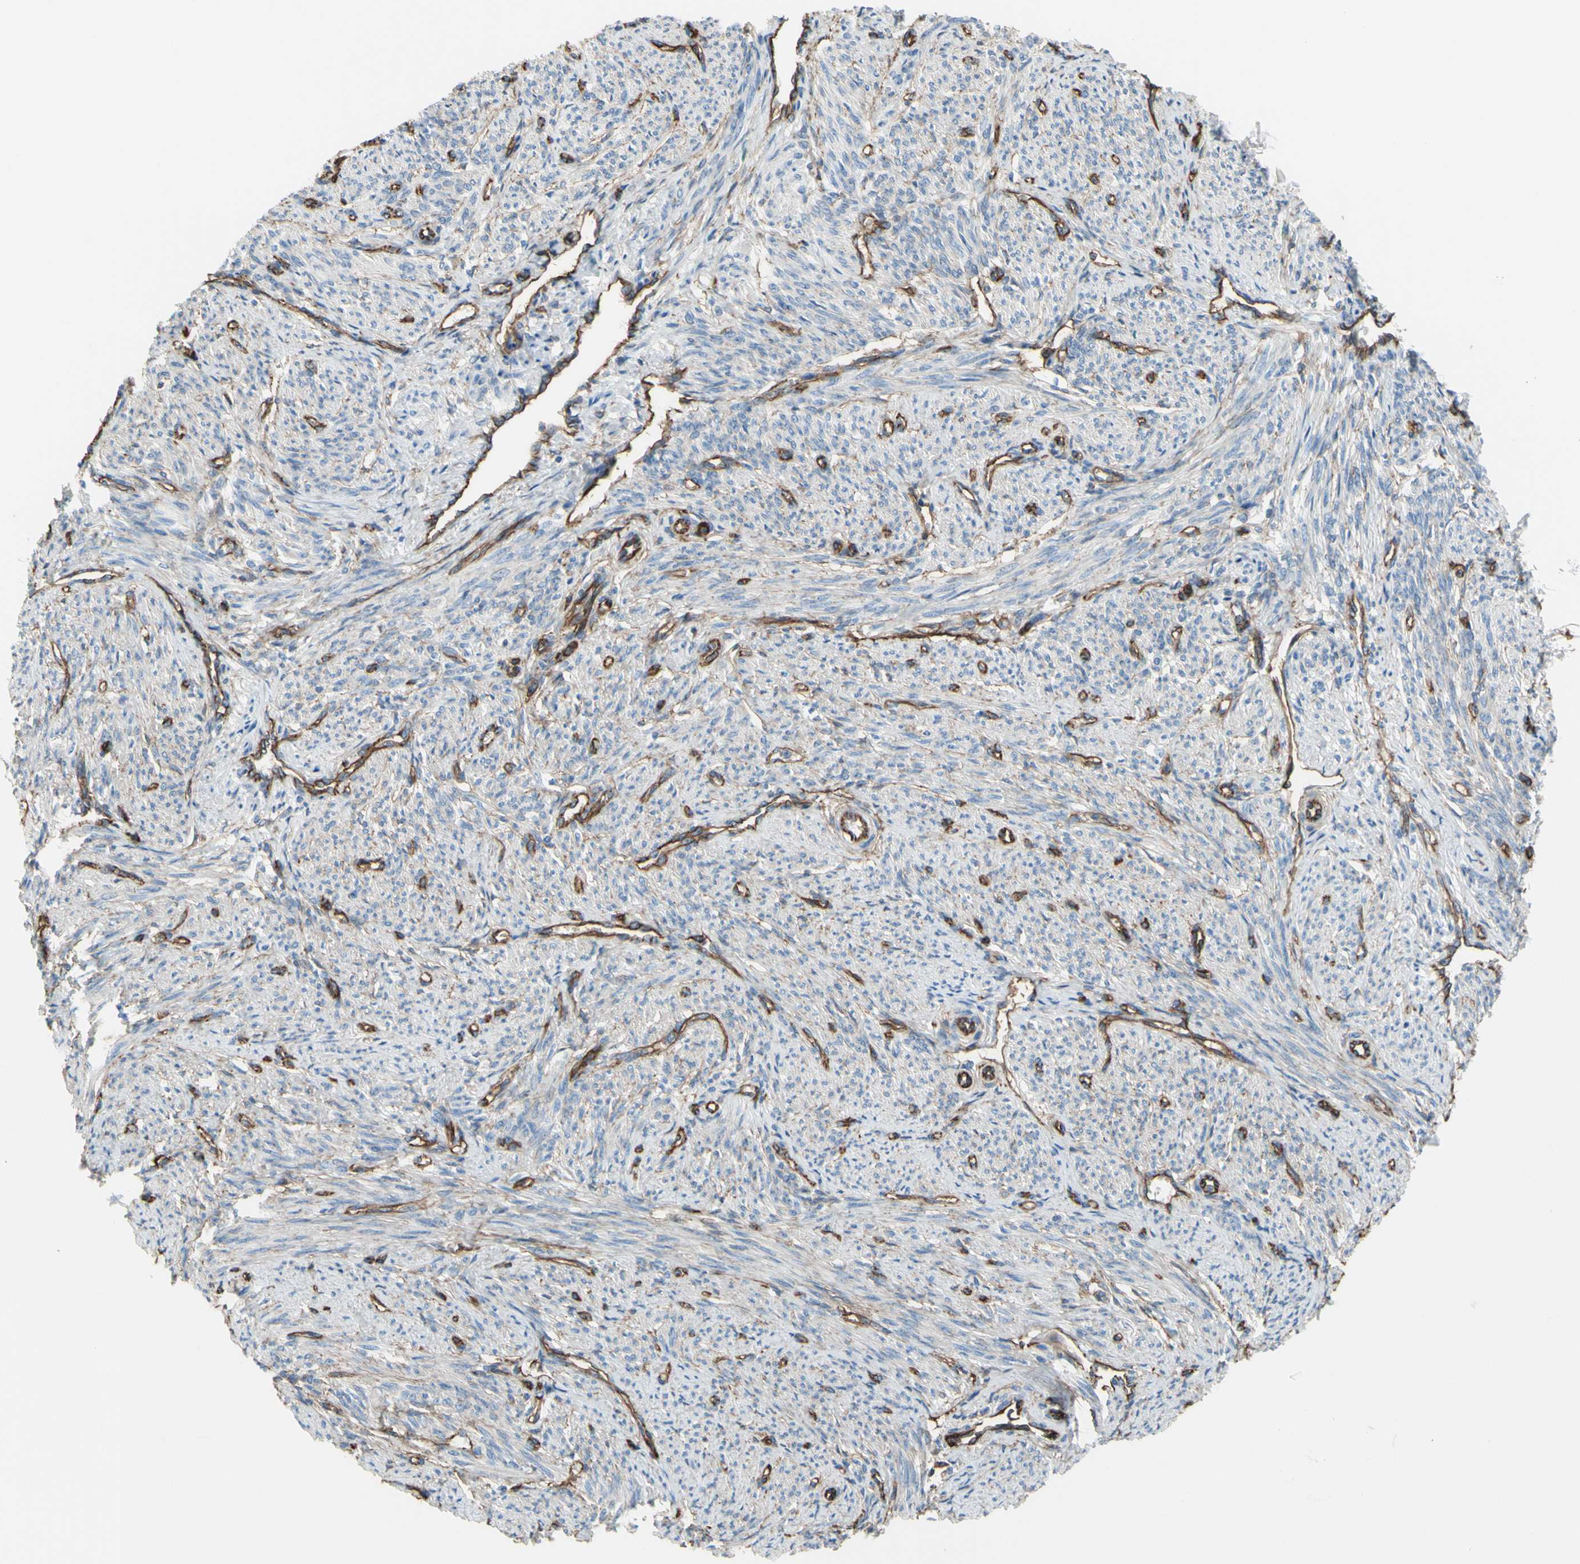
{"staining": {"intensity": "weak", "quantity": ">75%", "location": "cytoplasmic/membranous"}, "tissue": "smooth muscle", "cell_type": "Smooth muscle cells", "image_type": "normal", "snomed": [{"axis": "morphology", "description": "Normal tissue, NOS"}, {"axis": "topography", "description": "Smooth muscle"}], "caption": "IHC histopathology image of unremarkable smooth muscle stained for a protein (brown), which displays low levels of weak cytoplasmic/membranous positivity in approximately >75% of smooth muscle cells.", "gene": "TPBG", "patient": {"sex": "female", "age": 65}}